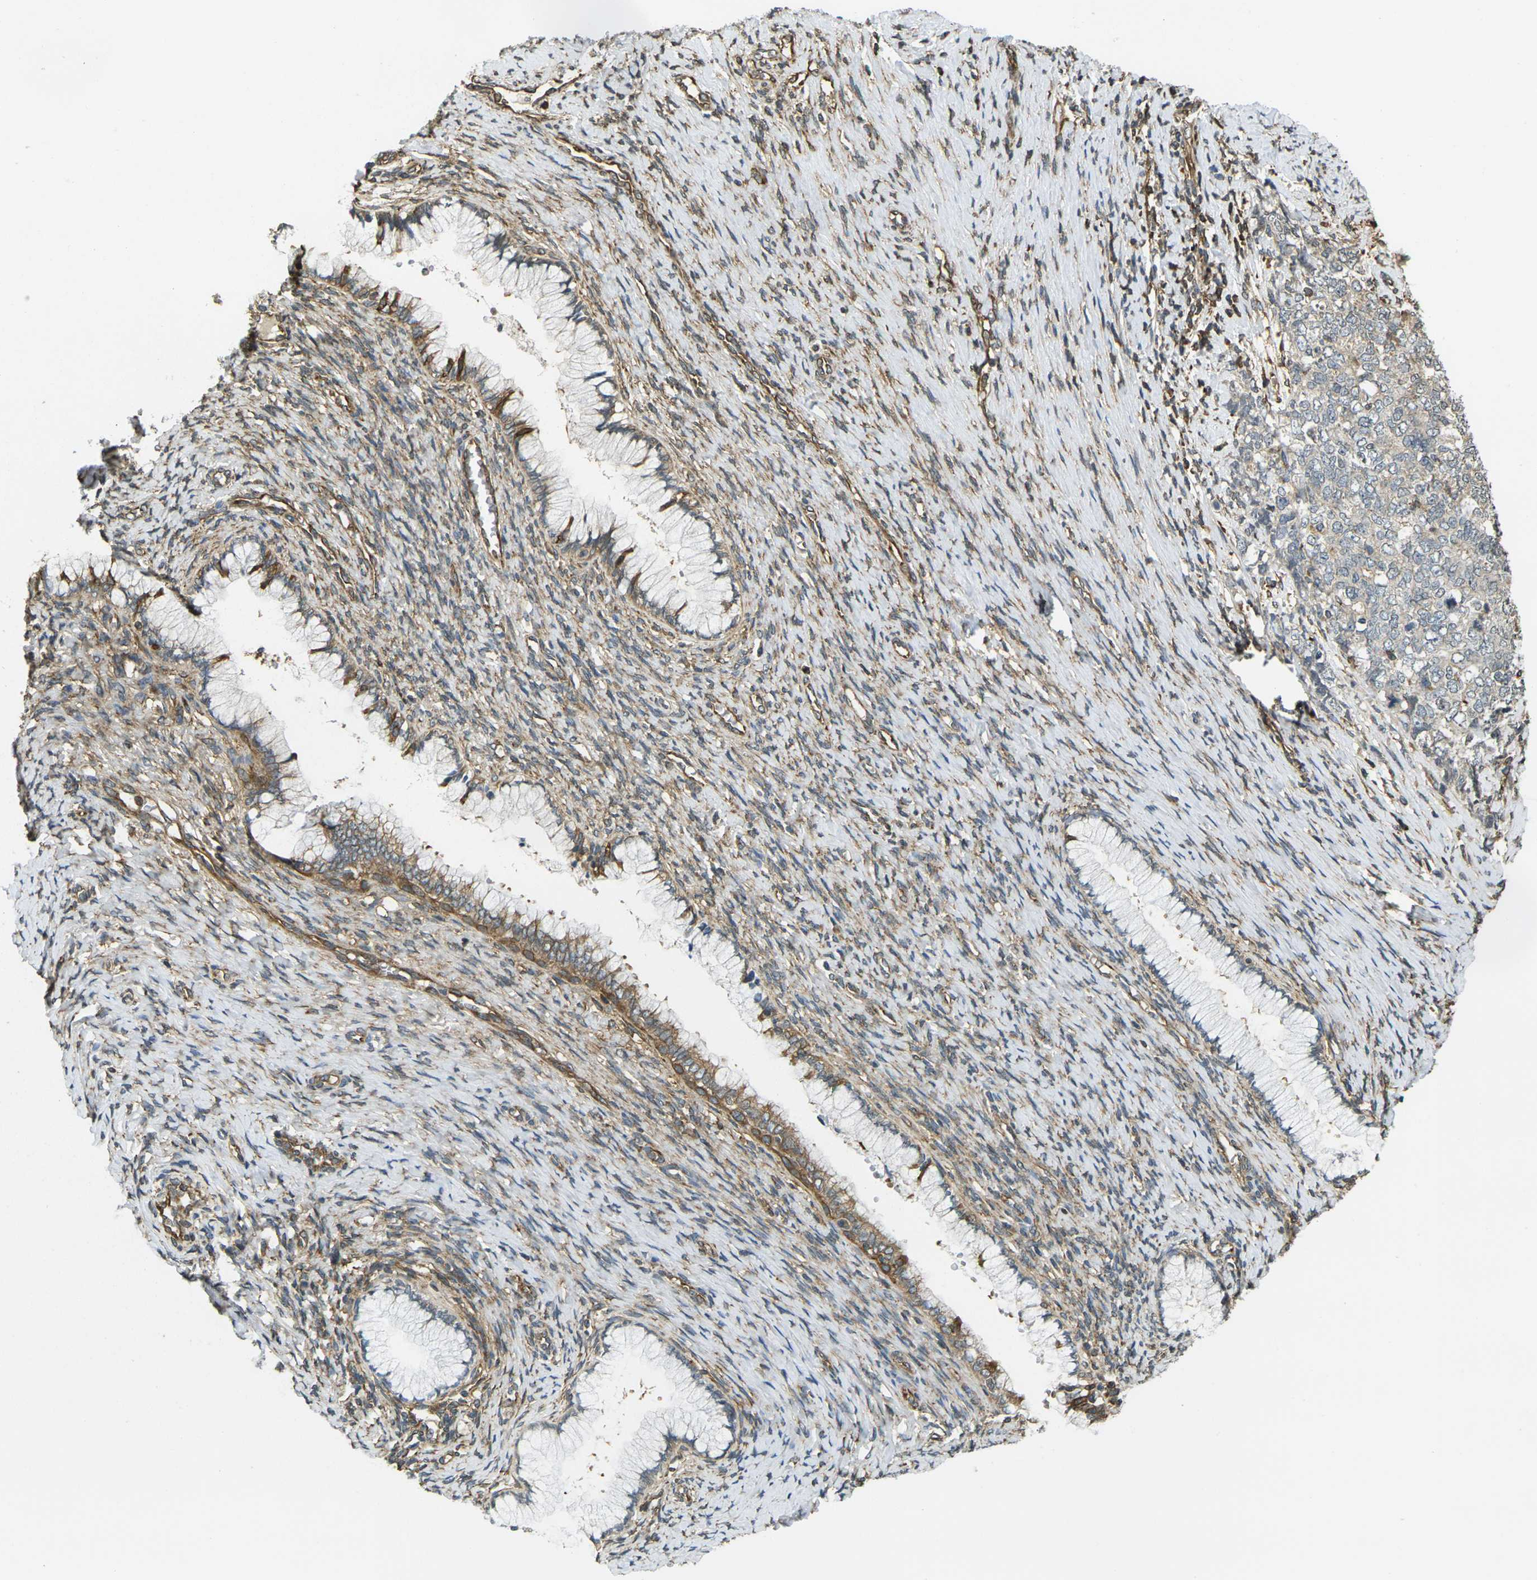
{"staining": {"intensity": "negative", "quantity": "none", "location": "none"}, "tissue": "cervical cancer", "cell_type": "Tumor cells", "image_type": "cancer", "snomed": [{"axis": "morphology", "description": "Squamous cell carcinoma, NOS"}, {"axis": "topography", "description": "Cervix"}], "caption": "Tumor cells show no significant expression in squamous cell carcinoma (cervical).", "gene": "CAST", "patient": {"sex": "female", "age": 63}}